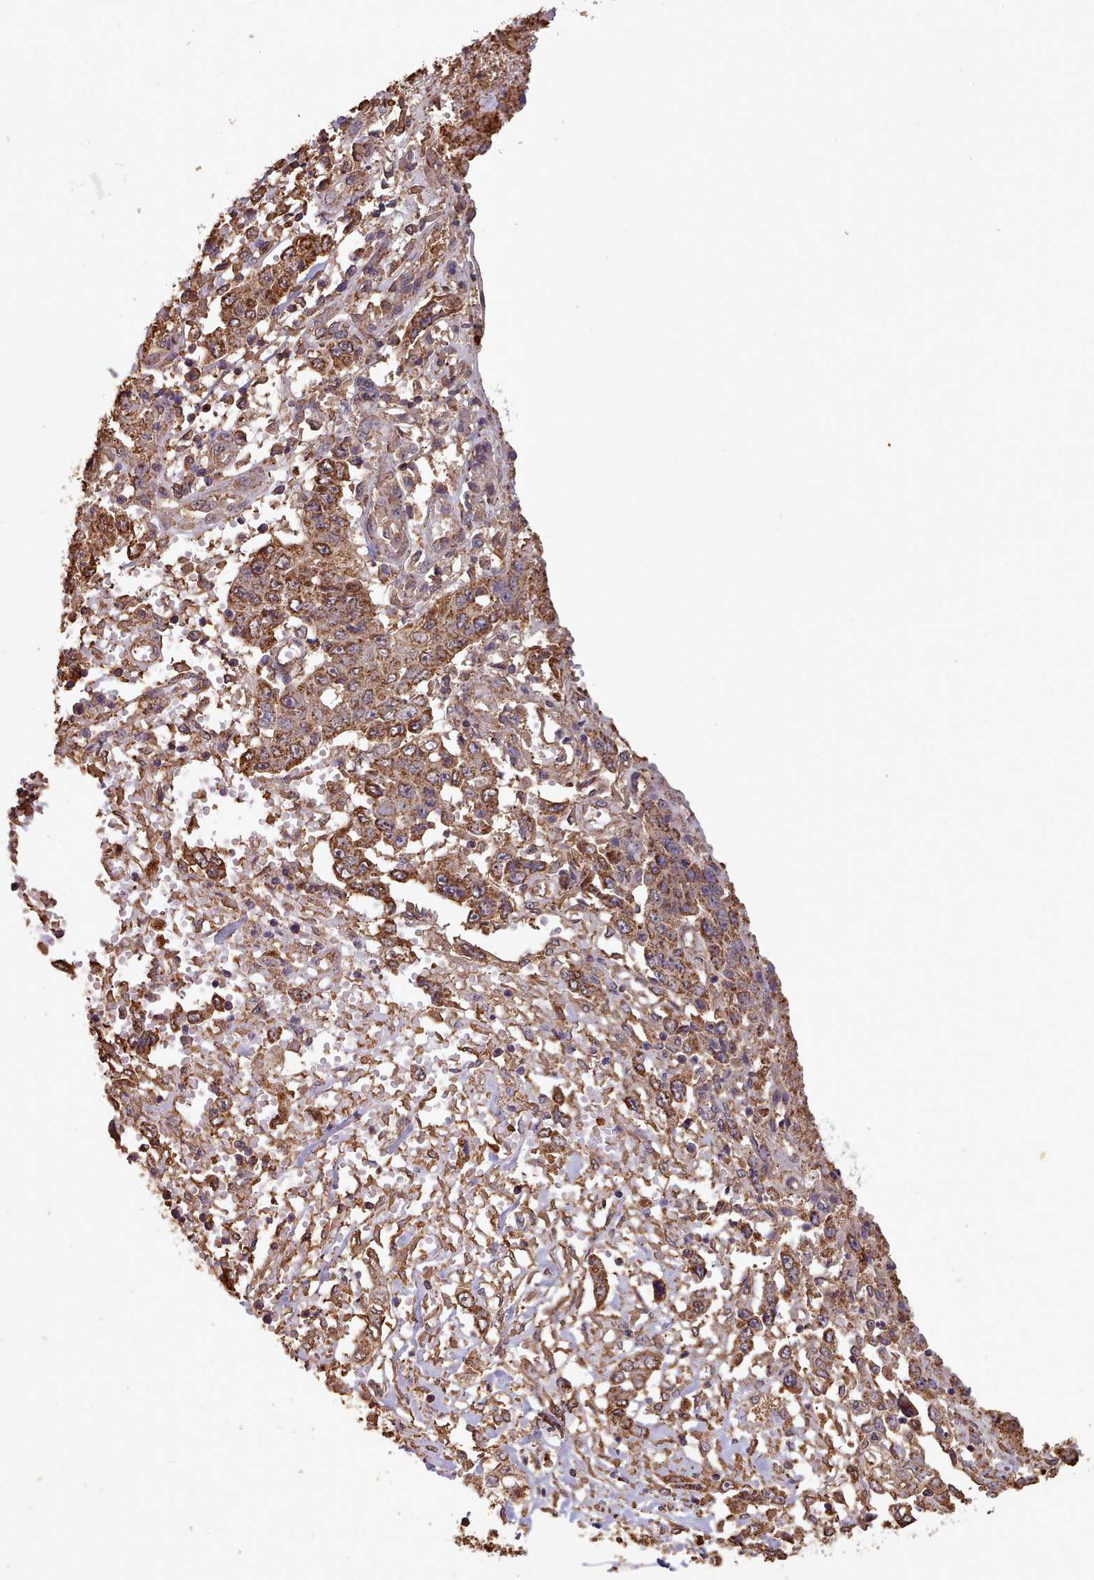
{"staining": {"intensity": "moderate", "quantity": ">75%", "location": "cytoplasmic/membranous"}, "tissue": "stomach cancer", "cell_type": "Tumor cells", "image_type": "cancer", "snomed": [{"axis": "morphology", "description": "Adenocarcinoma, NOS"}, {"axis": "topography", "description": "Stomach, upper"}], "caption": "Stomach cancer (adenocarcinoma) stained with DAB immunohistochemistry (IHC) reveals medium levels of moderate cytoplasmic/membranous positivity in about >75% of tumor cells.", "gene": "METRN", "patient": {"sex": "male", "age": 62}}